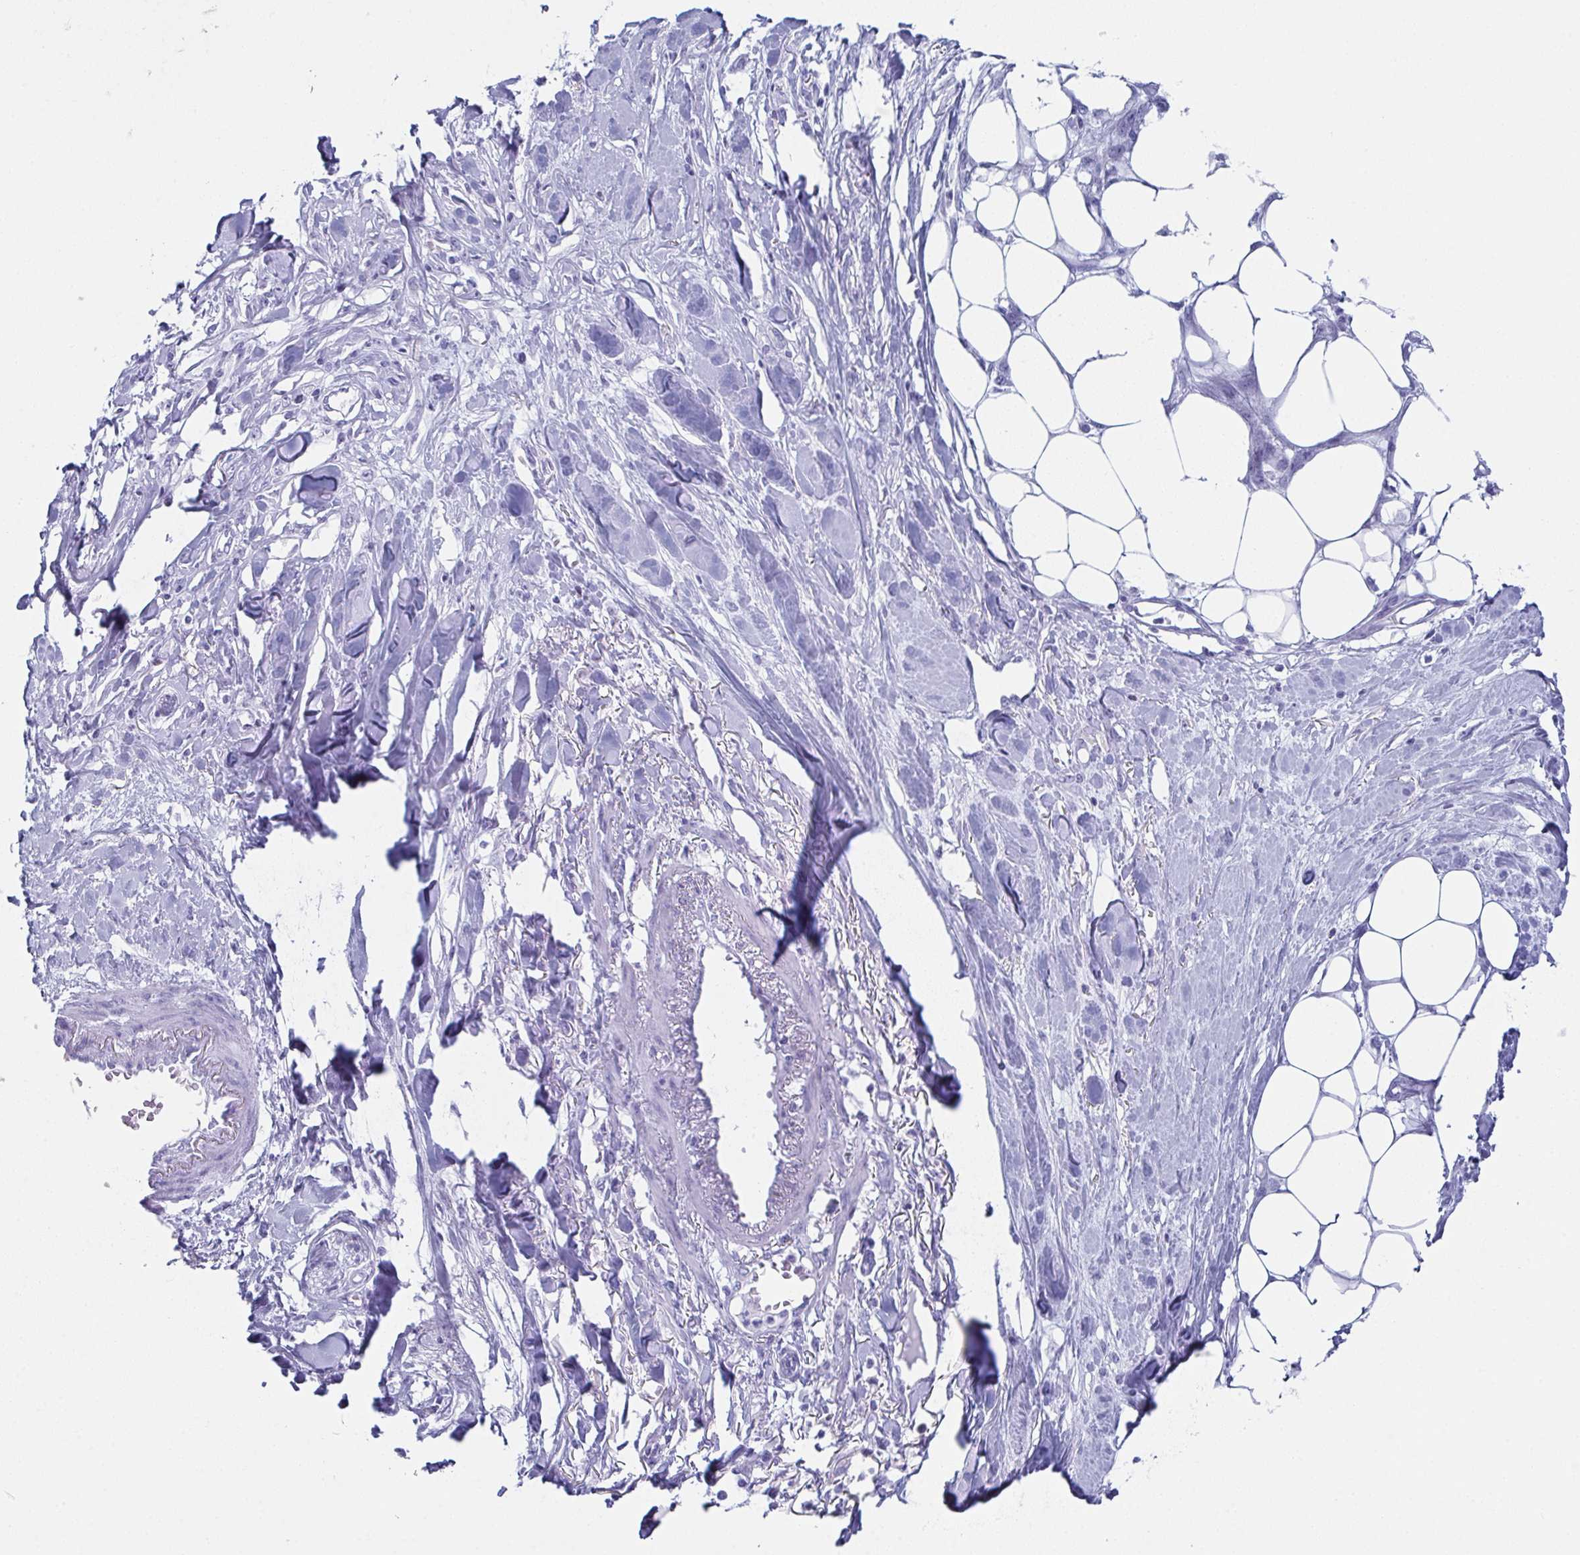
{"staining": {"intensity": "negative", "quantity": "none", "location": "none"}, "tissue": "skin cancer", "cell_type": "Tumor cells", "image_type": "cancer", "snomed": [{"axis": "morphology", "description": "Squamous cell carcinoma, NOS"}, {"axis": "topography", "description": "Skin"}], "caption": "Protein analysis of skin cancer (squamous cell carcinoma) reveals no significant staining in tumor cells.", "gene": "ENKUR", "patient": {"sex": "female", "age": 59}}